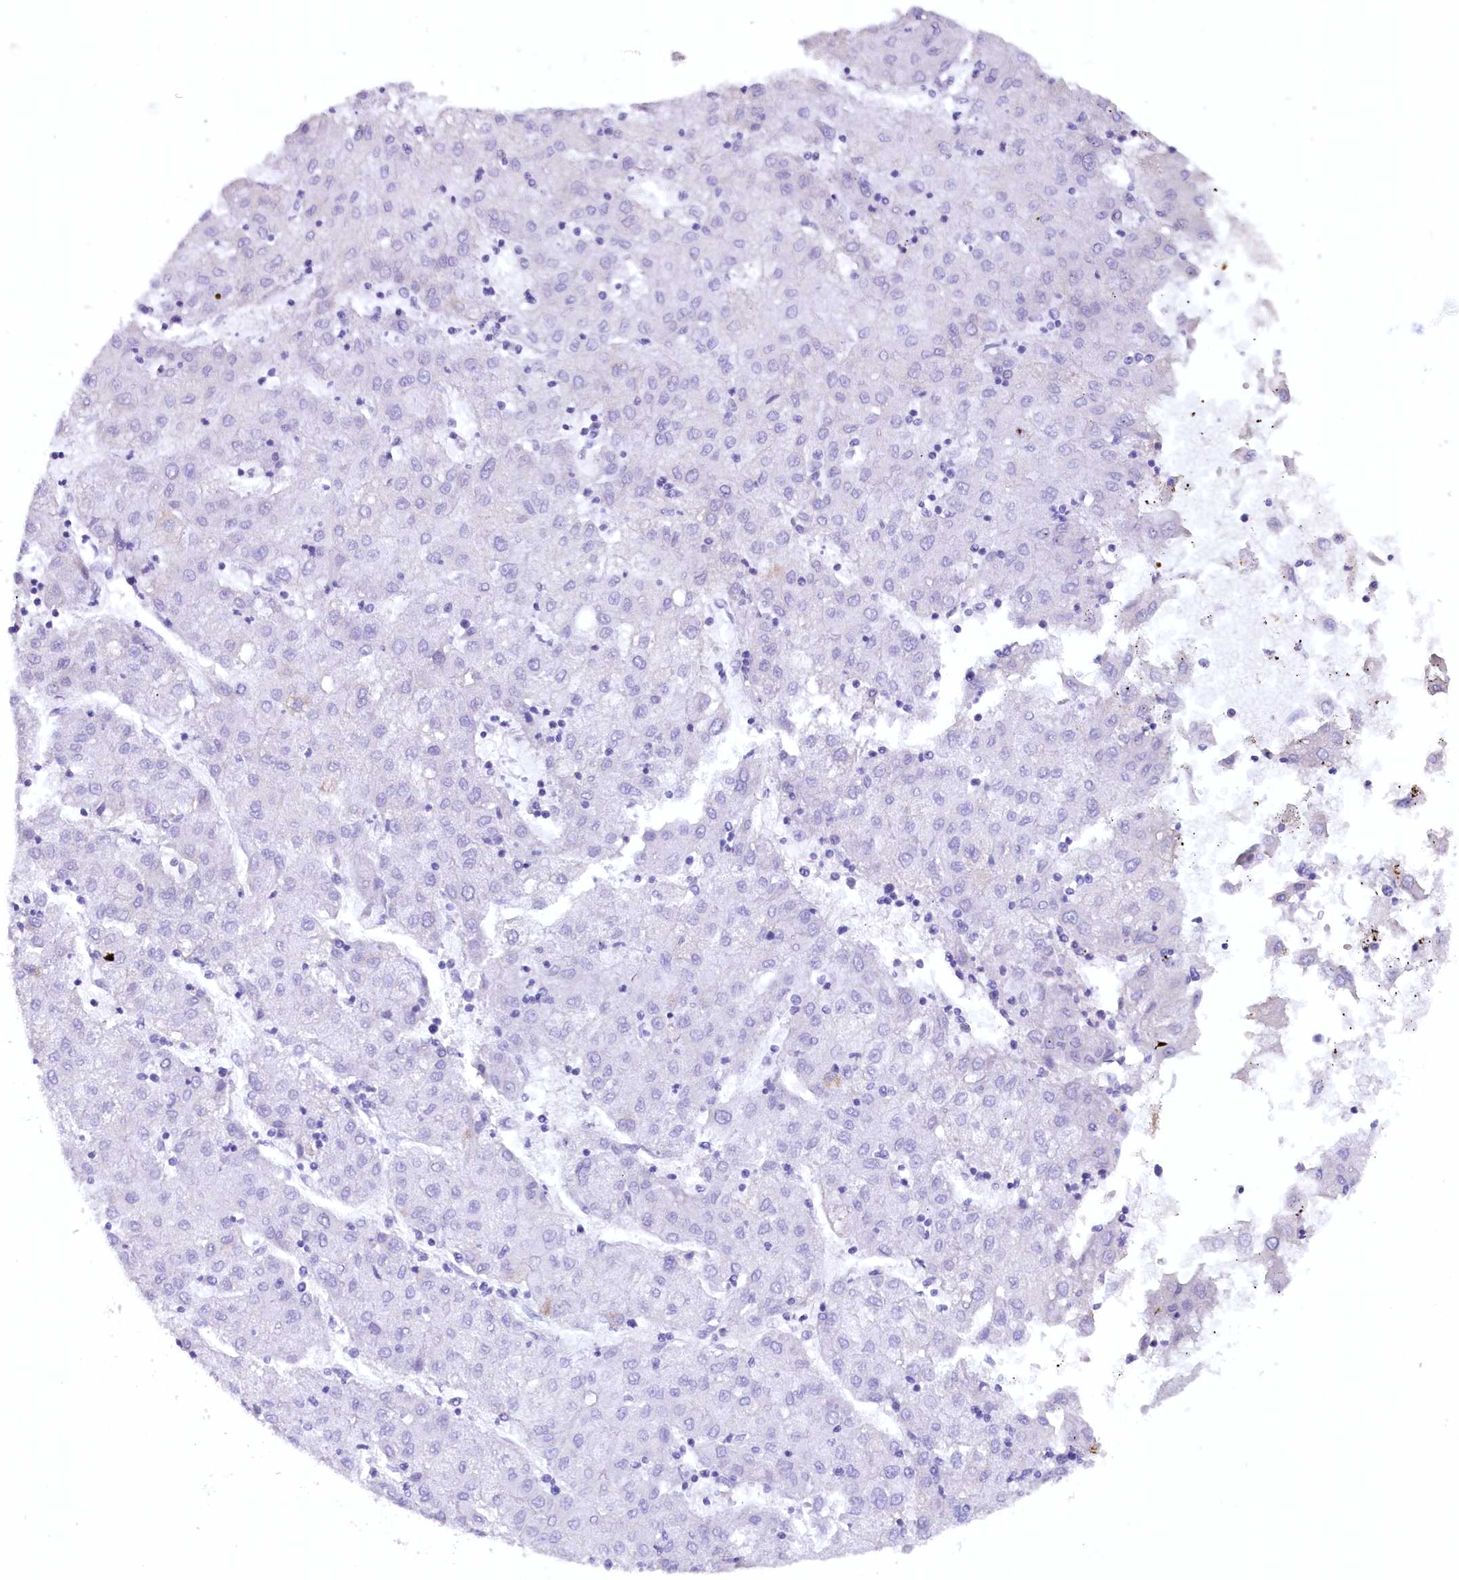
{"staining": {"intensity": "negative", "quantity": "none", "location": "none"}, "tissue": "liver cancer", "cell_type": "Tumor cells", "image_type": "cancer", "snomed": [{"axis": "morphology", "description": "Carcinoma, Hepatocellular, NOS"}, {"axis": "topography", "description": "Liver"}], "caption": "Immunohistochemistry of human liver cancer reveals no positivity in tumor cells.", "gene": "ZSWIM4", "patient": {"sex": "male", "age": 72}}